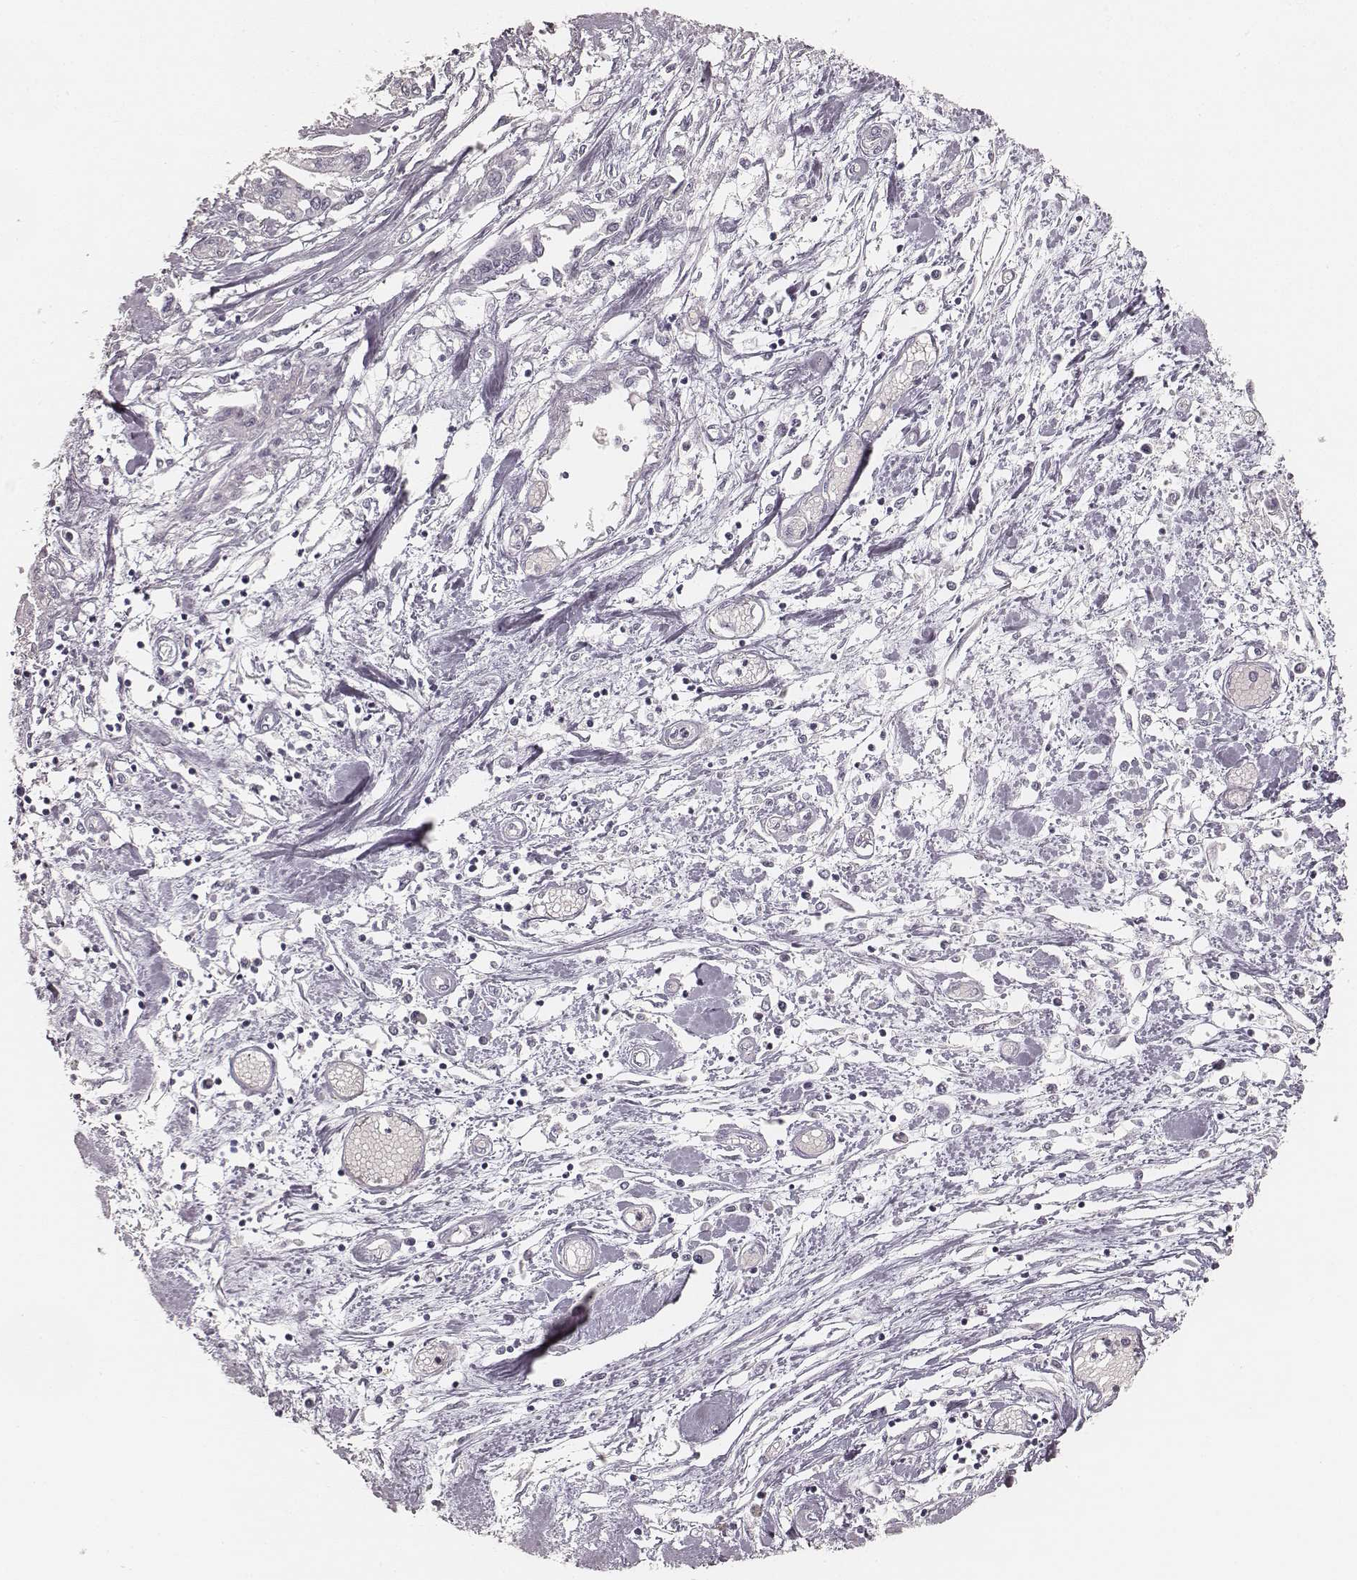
{"staining": {"intensity": "negative", "quantity": "none", "location": "none"}, "tissue": "pancreatic cancer", "cell_type": "Tumor cells", "image_type": "cancer", "snomed": [{"axis": "morphology", "description": "Adenocarcinoma, NOS"}, {"axis": "topography", "description": "Pancreas"}], "caption": "Protein analysis of pancreatic cancer (adenocarcinoma) shows no significant expression in tumor cells.", "gene": "HNF4G", "patient": {"sex": "male", "age": 60}}